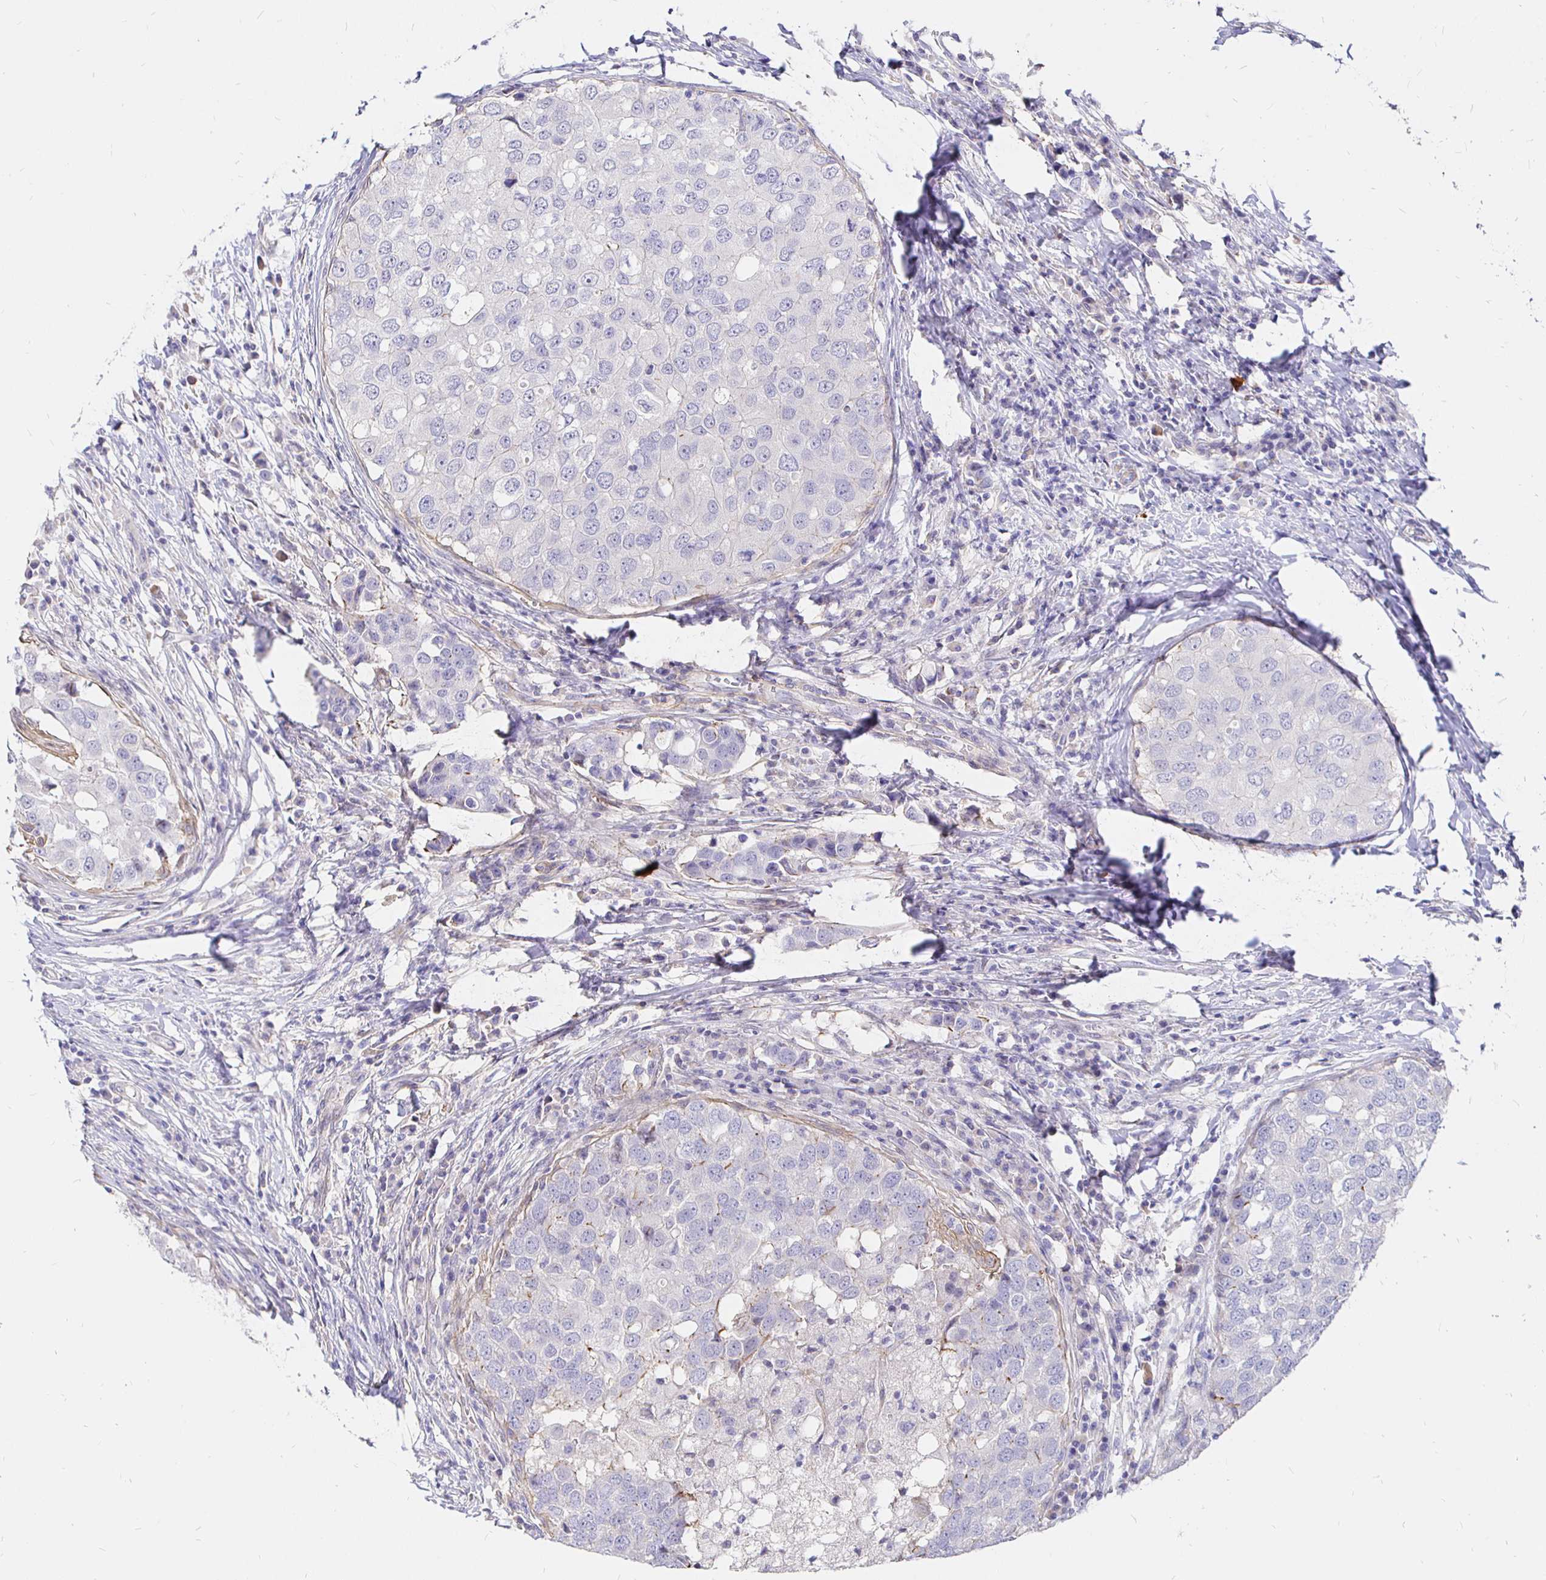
{"staining": {"intensity": "negative", "quantity": "none", "location": "none"}, "tissue": "breast cancer", "cell_type": "Tumor cells", "image_type": "cancer", "snomed": [{"axis": "morphology", "description": "Duct carcinoma"}, {"axis": "topography", "description": "Breast"}], "caption": "Tumor cells show no significant staining in infiltrating ductal carcinoma (breast).", "gene": "PALM2AKAP2", "patient": {"sex": "female", "age": 27}}